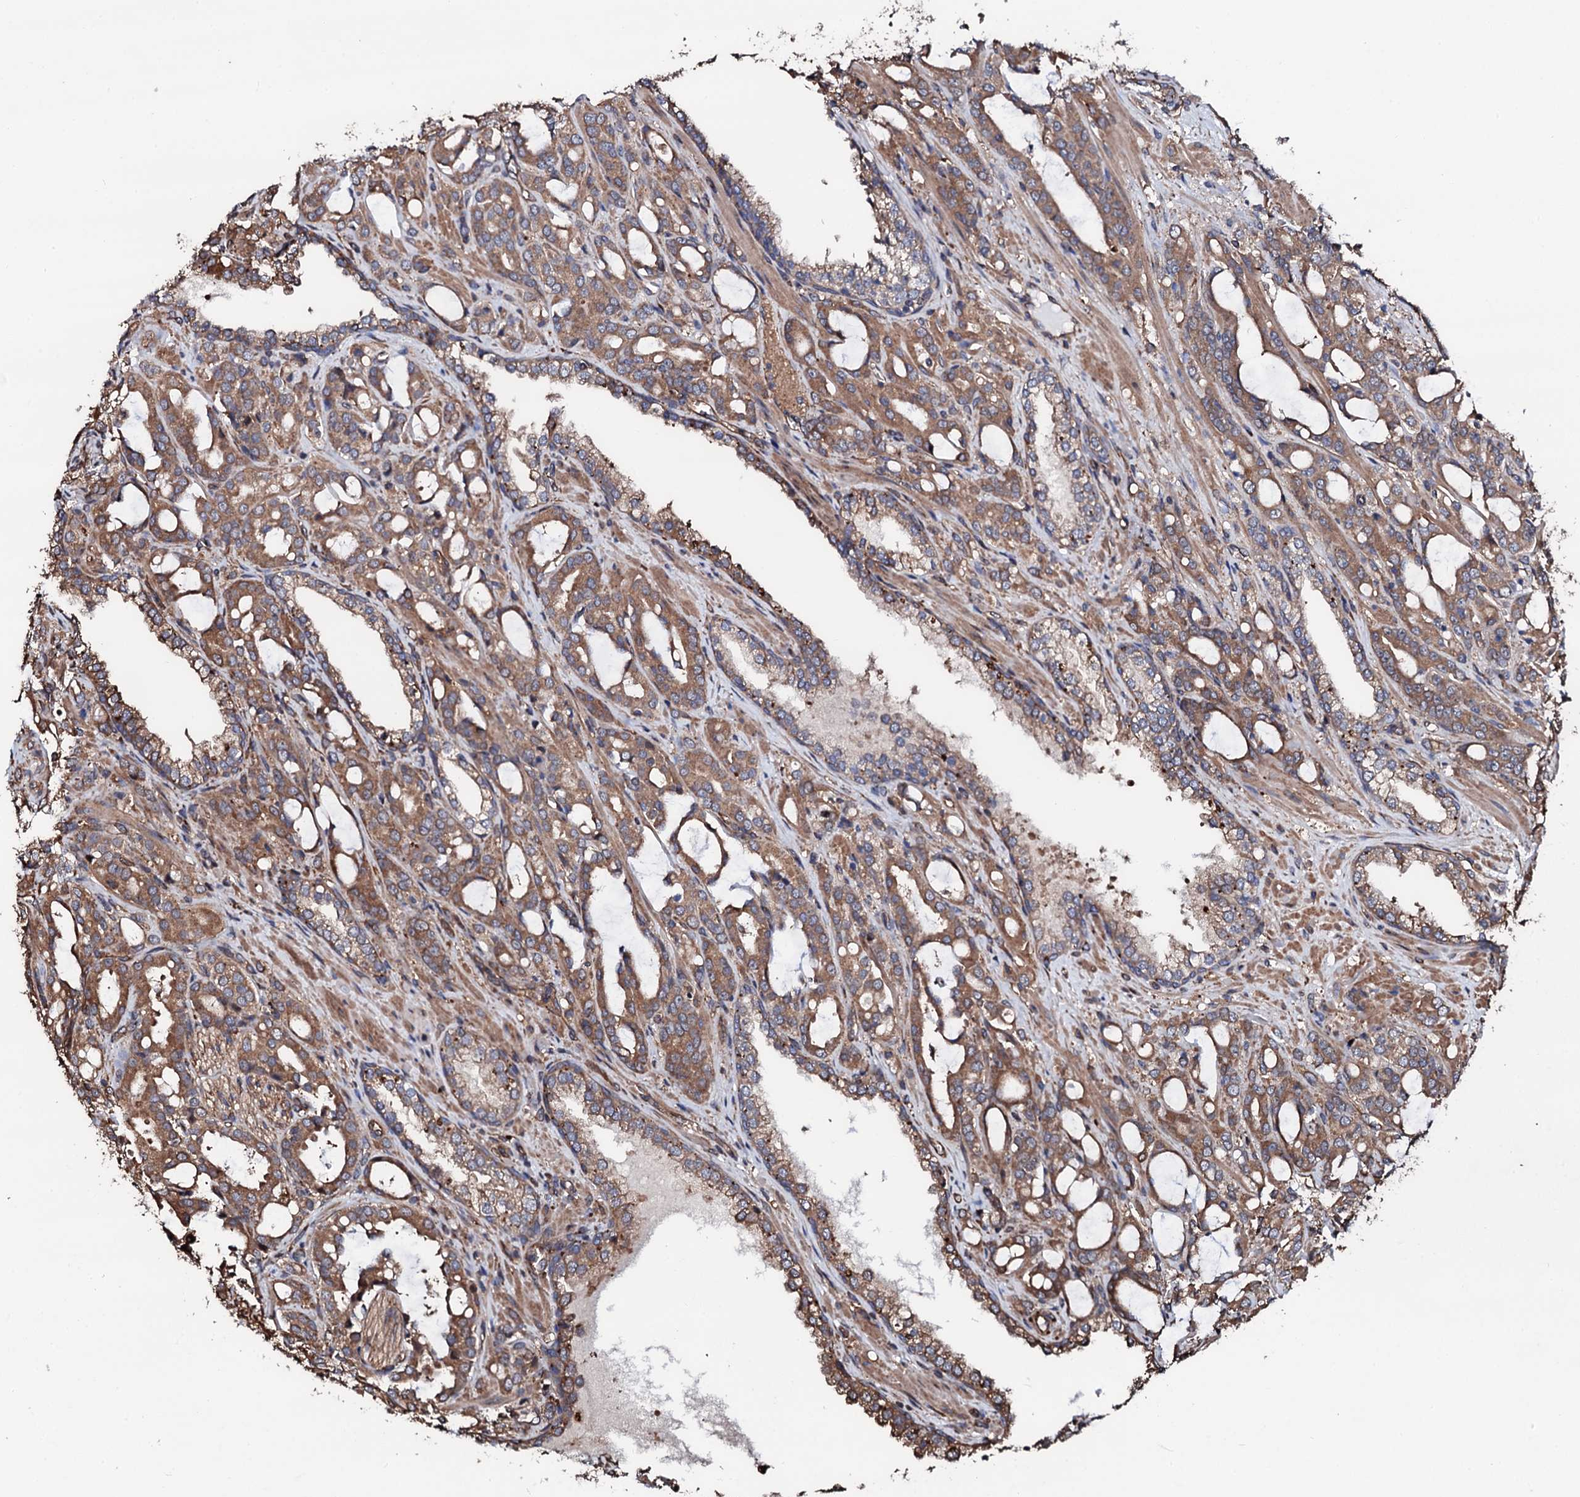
{"staining": {"intensity": "moderate", "quantity": ">75%", "location": "cytoplasmic/membranous"}, "tissue": "prostate cancer", "cell_type": "Tumor cells", "image_type": "cancer", "snomed": [{"axis": "morphology", "description": "Adenocarcinoma, High grade"}, {"axis": "topography", "description": "Prostate"}], "caption": "Approximately >75% of tumor cells in prostate cancer show moderate cytoplasmic/membranous protein positivity as visualized by brown immunohistochemical staining.", "gene": "CKAP5", "patient": {"sex": "male", "age": 72}}